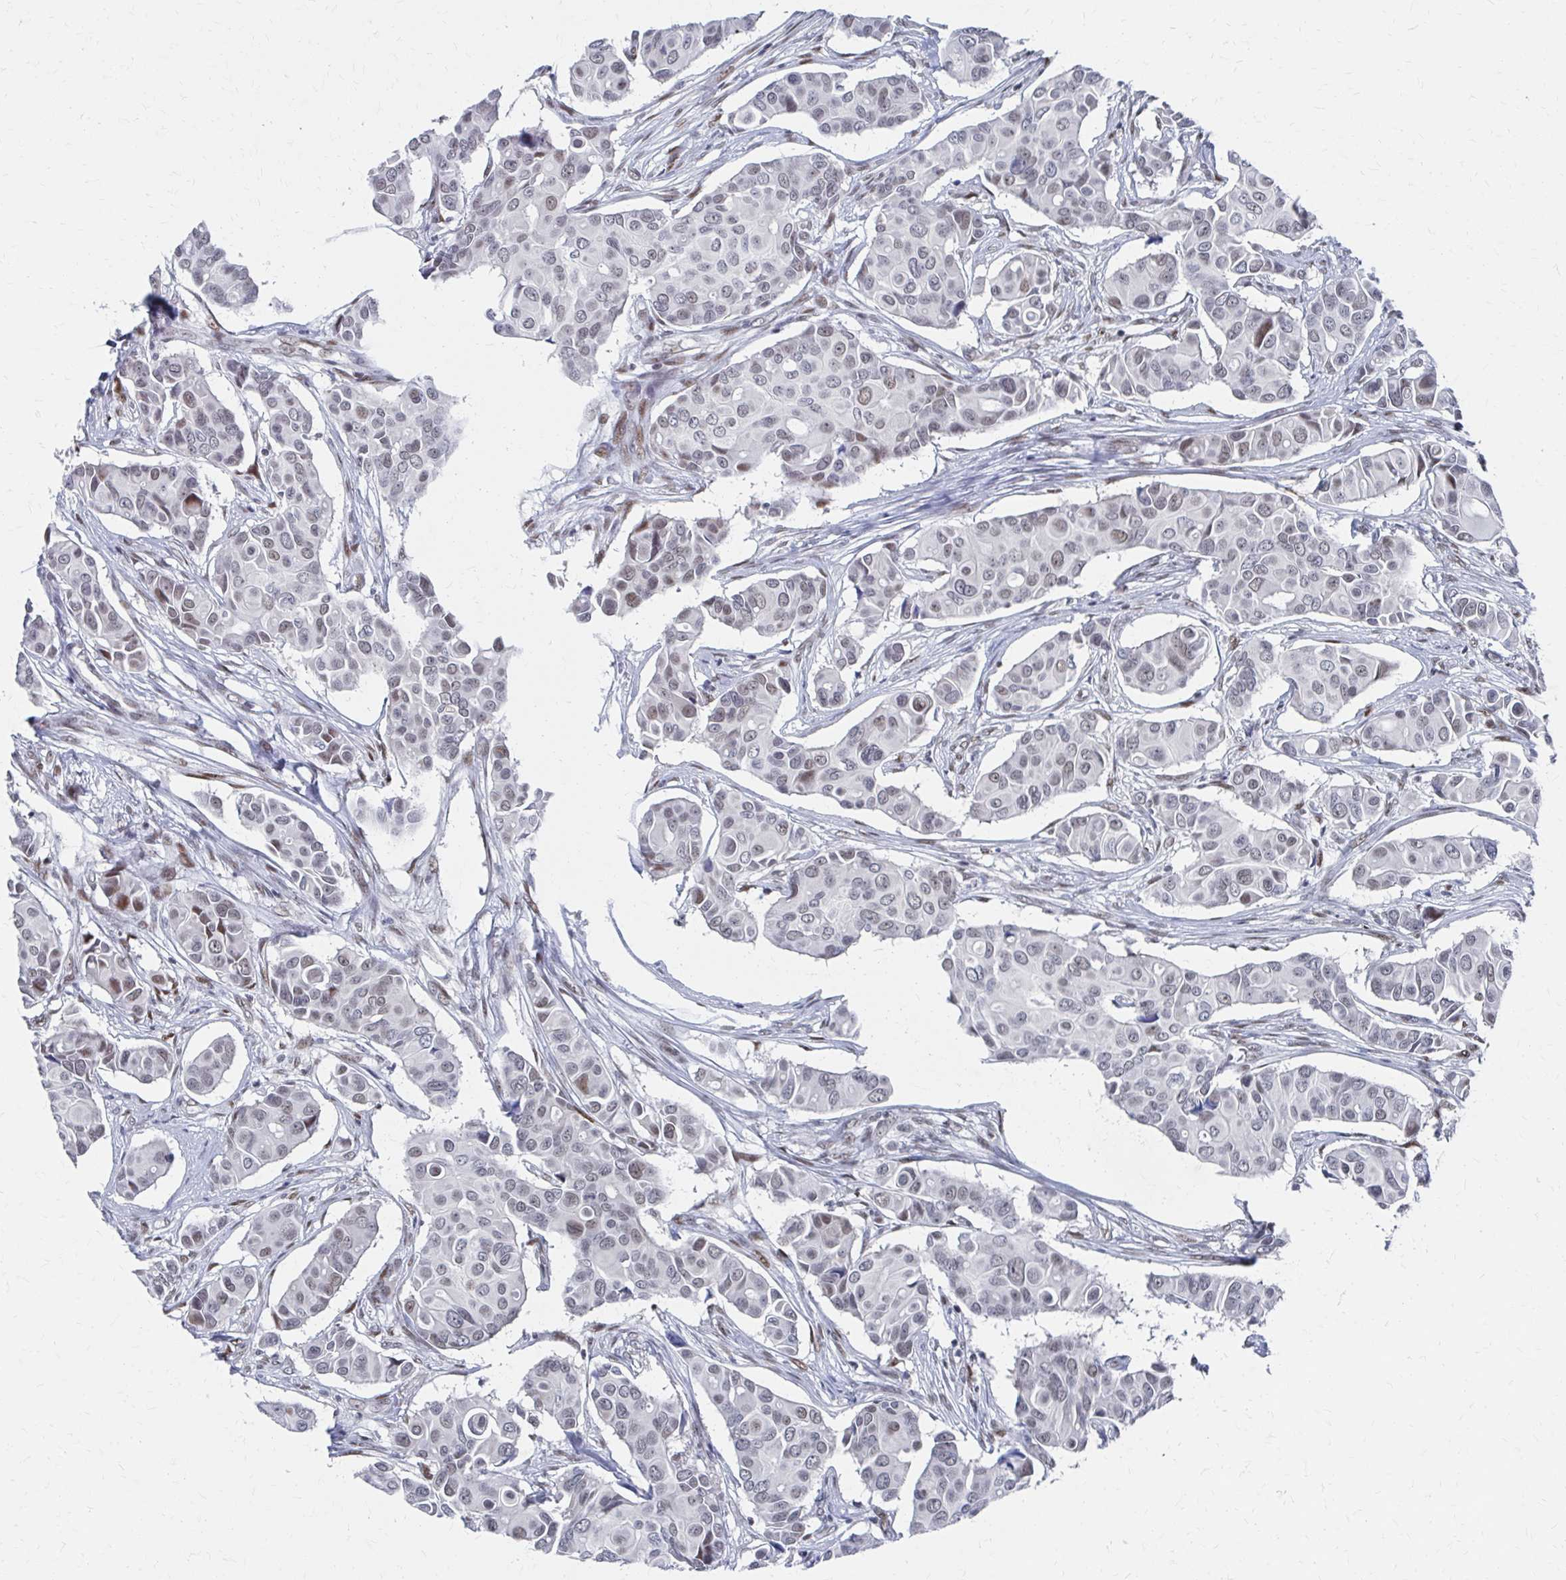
{"staining": {"intensity": "weak", "quantity": ">75%", "location": "nuclear"}, "tissue": "breast cancer", "cell_type": "Tumor cells", "image_type": "cancer", "snomed": [{"axis": "morphology", "description": "Normal tissue, NOS"}, {"axis": "morphology", "description": "Duct carcinoma"}, {"axis": "topography", "description": "Skin"}, {"axis": "topography", "description": "Breast"}], "caption": "IHC of breast cancer reveals low levels of weak nuclear staining in approximately >75% of tumor cells.", "gene": "CDIN1", "patient": {"sex": "female", "age": 54}}